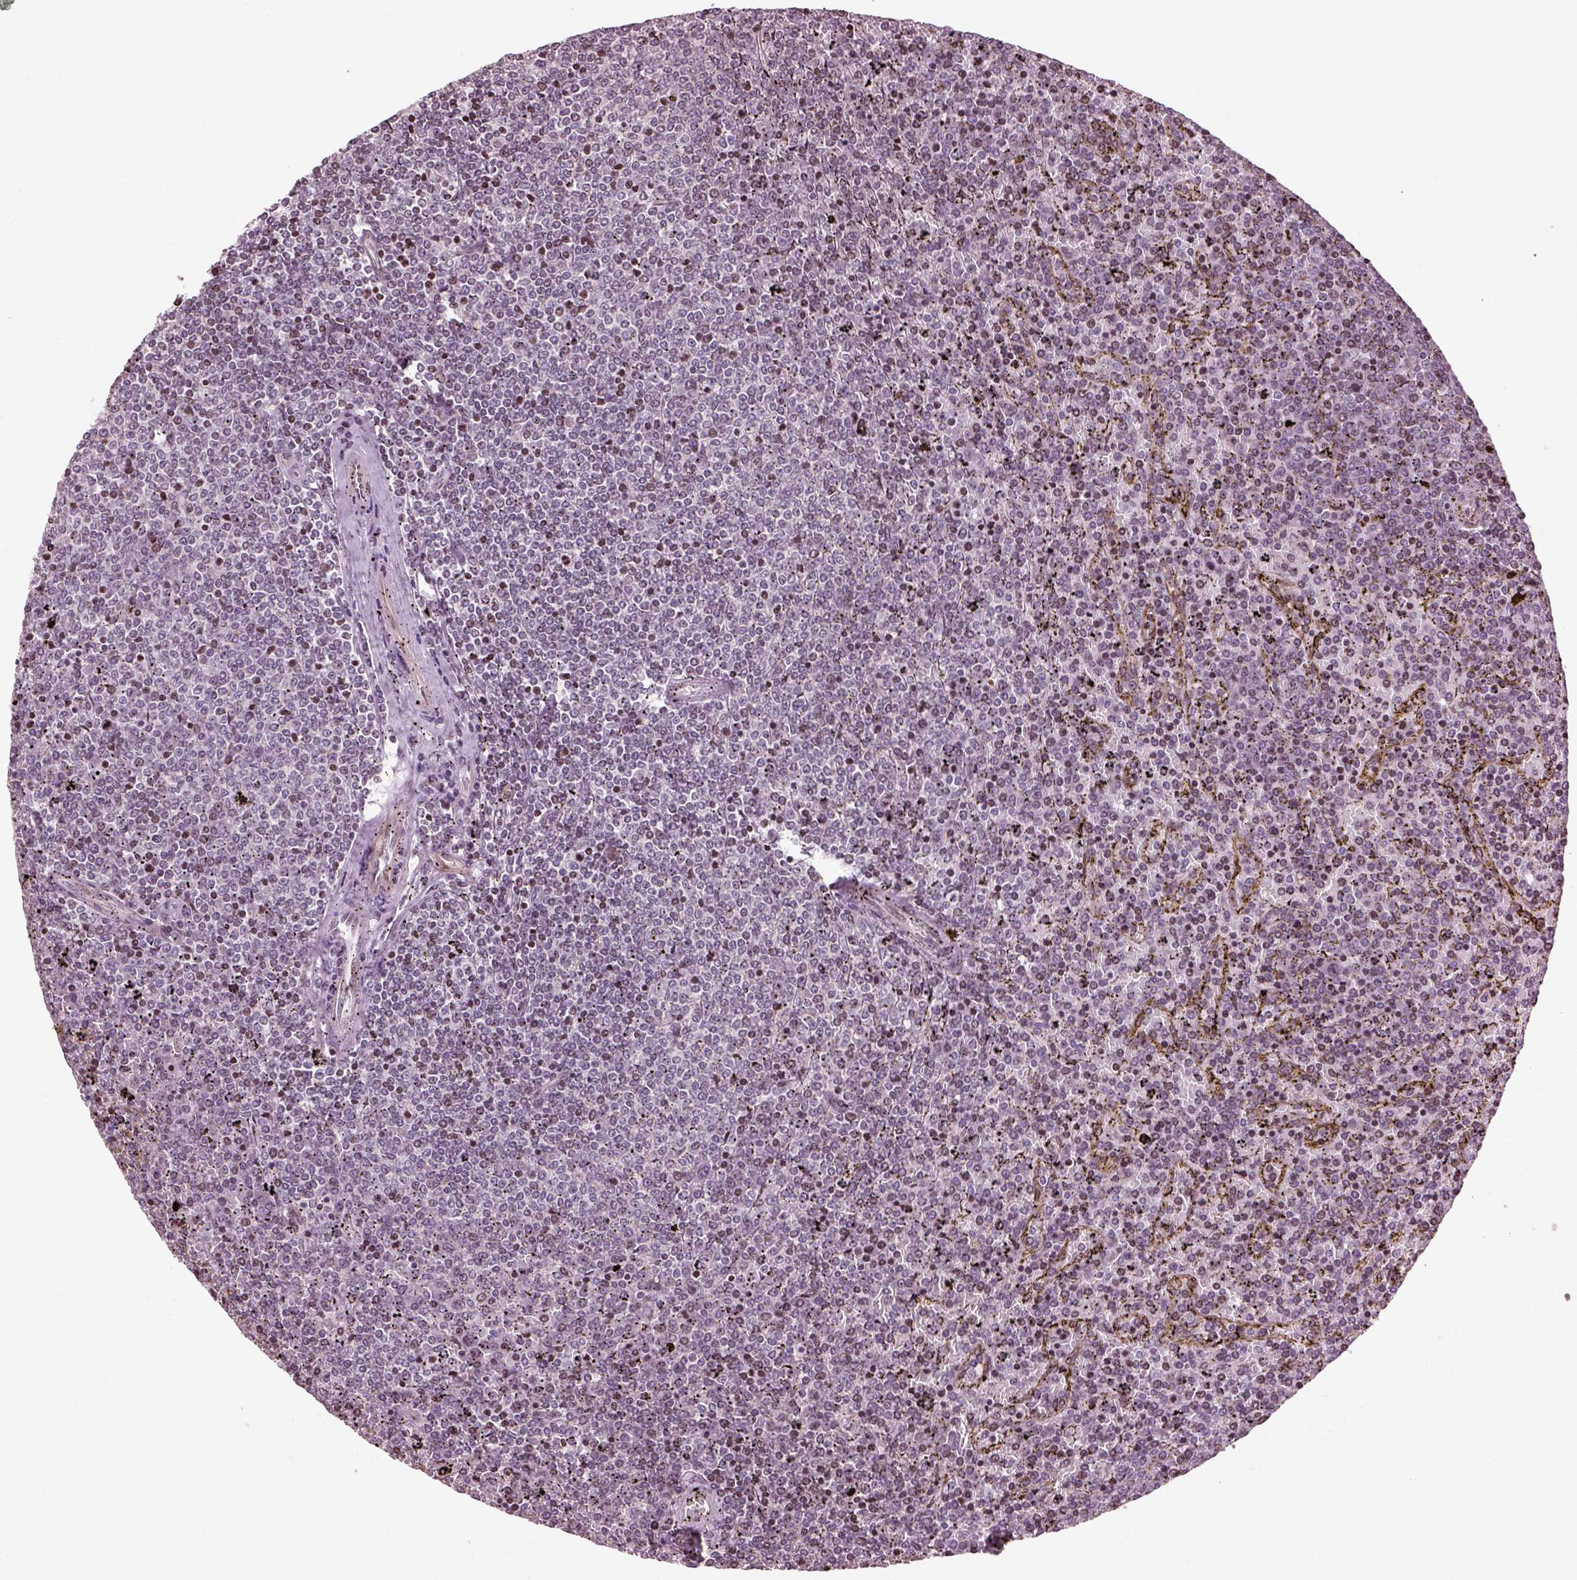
{"staining": {"intensity": "negative", "quantity": "none", "location": "none"}, "tissue": "lymphoma", "cell_type": "Tumor cells", "image_type": "cancer", "snomed": [{"axis": "morphology", "description": "Malignant lymphoma, non-Hodgkin's type, Low grade"}, {"axis": "topography", "description": "Spleen"}], "caption": "Tumor cells are negative for brown protein staining in lymphoma.", "gene": "HEYL", "patient": {"sex": "female", "age": 77}}